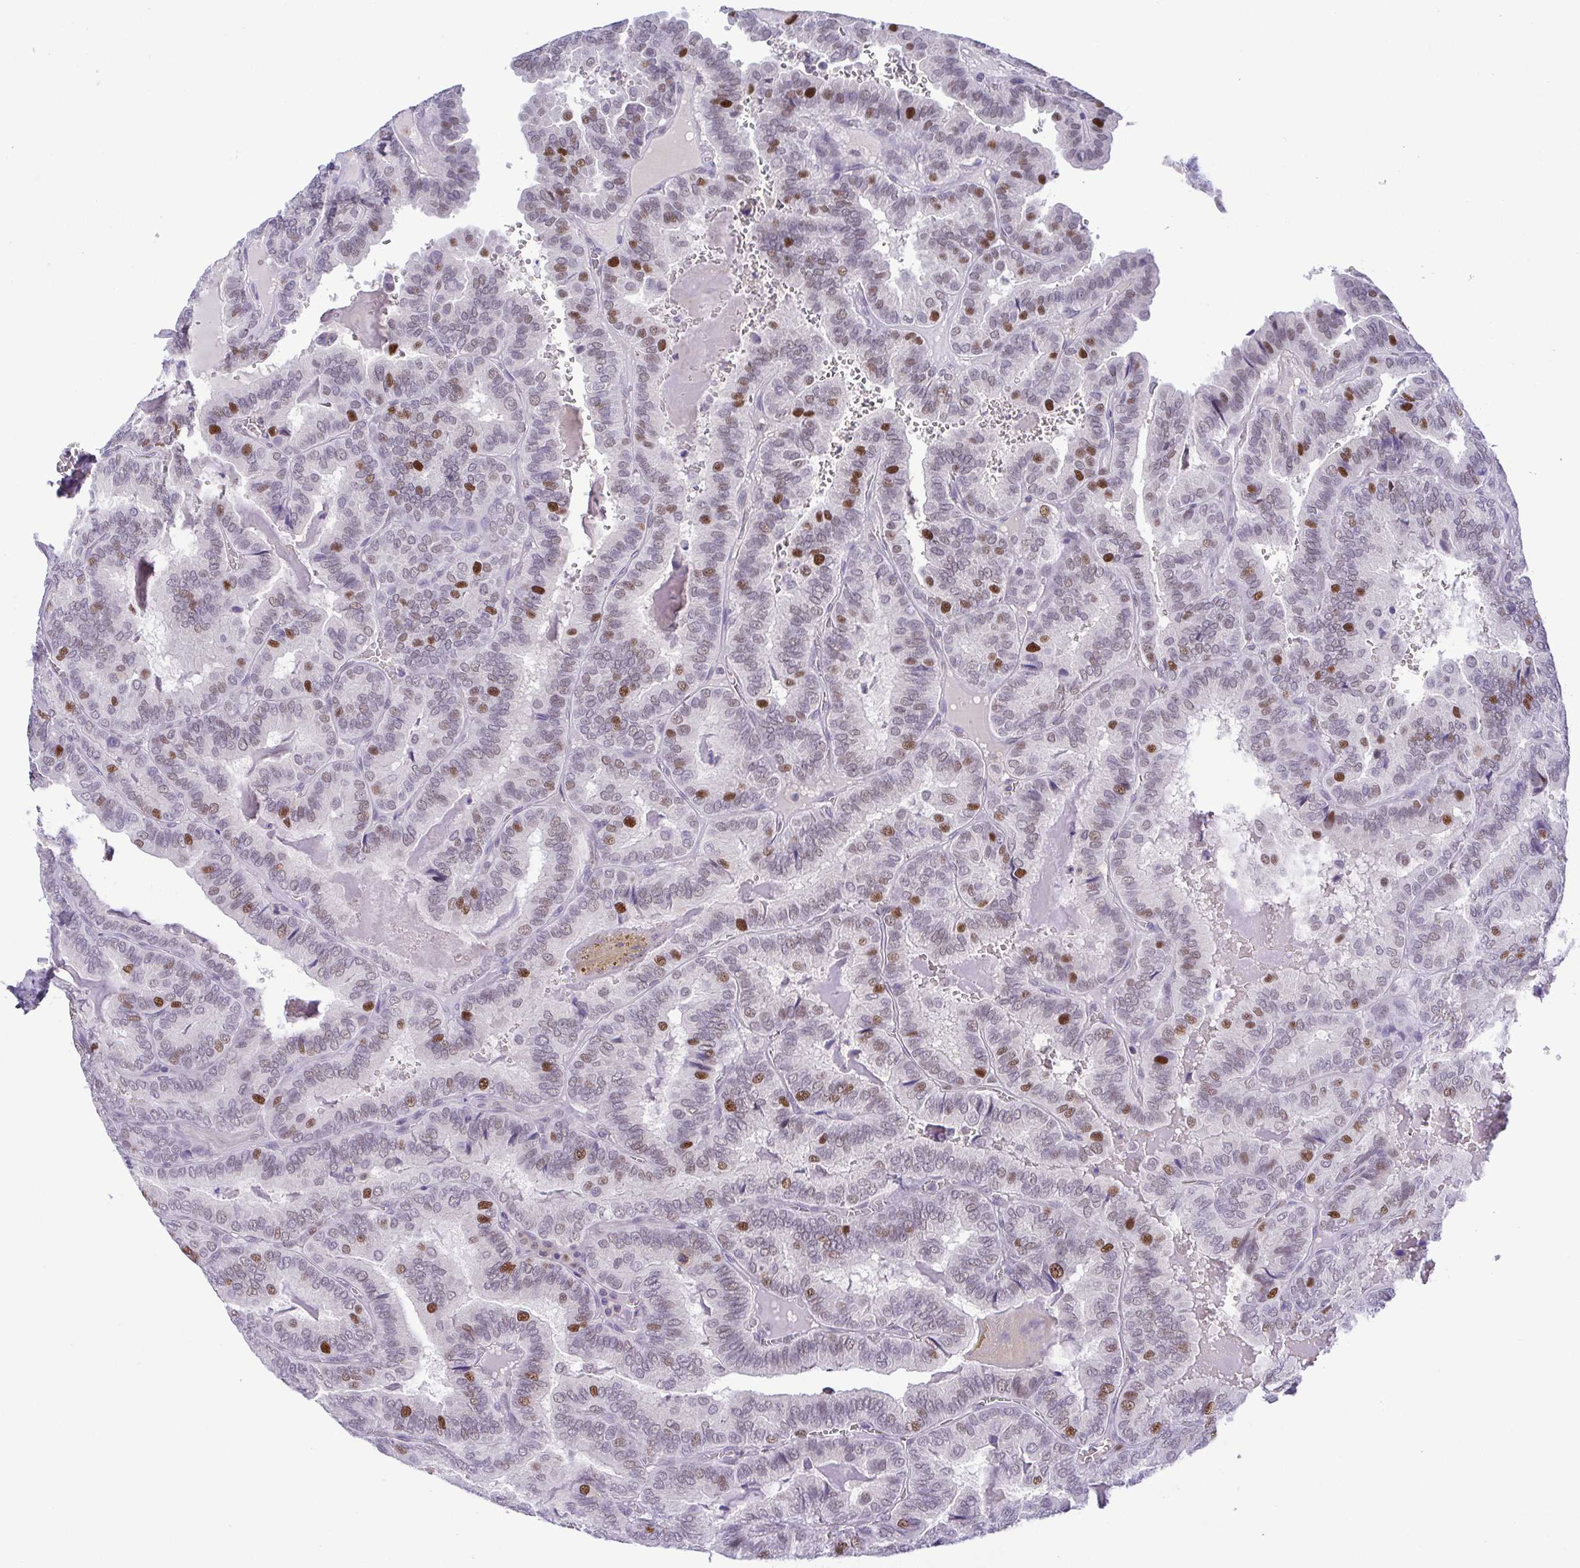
{"staining": {"intensity": "moderate", "quantity": "<25%", "location": "nuclear"}, "tissue": "thyroid cancer", "cell_type": "Tumor cells", "image_type": "cancer", "snomed": [{"axis": "morphology", "description": "Papillary adenocarcinoma, NOS"}, {"axis": "topography", "description": "Thyroid gland"}], "caption": "Papillary adenocarcinoma (thyroid) stained with IHC demonstrates moderate nuclear staining in about <25% of tumor cells. (Brightfield microscopy of DAB IHC at high magnification).", "gene": "TIPIN", "patient": {"sex": "female", "age": 75}}